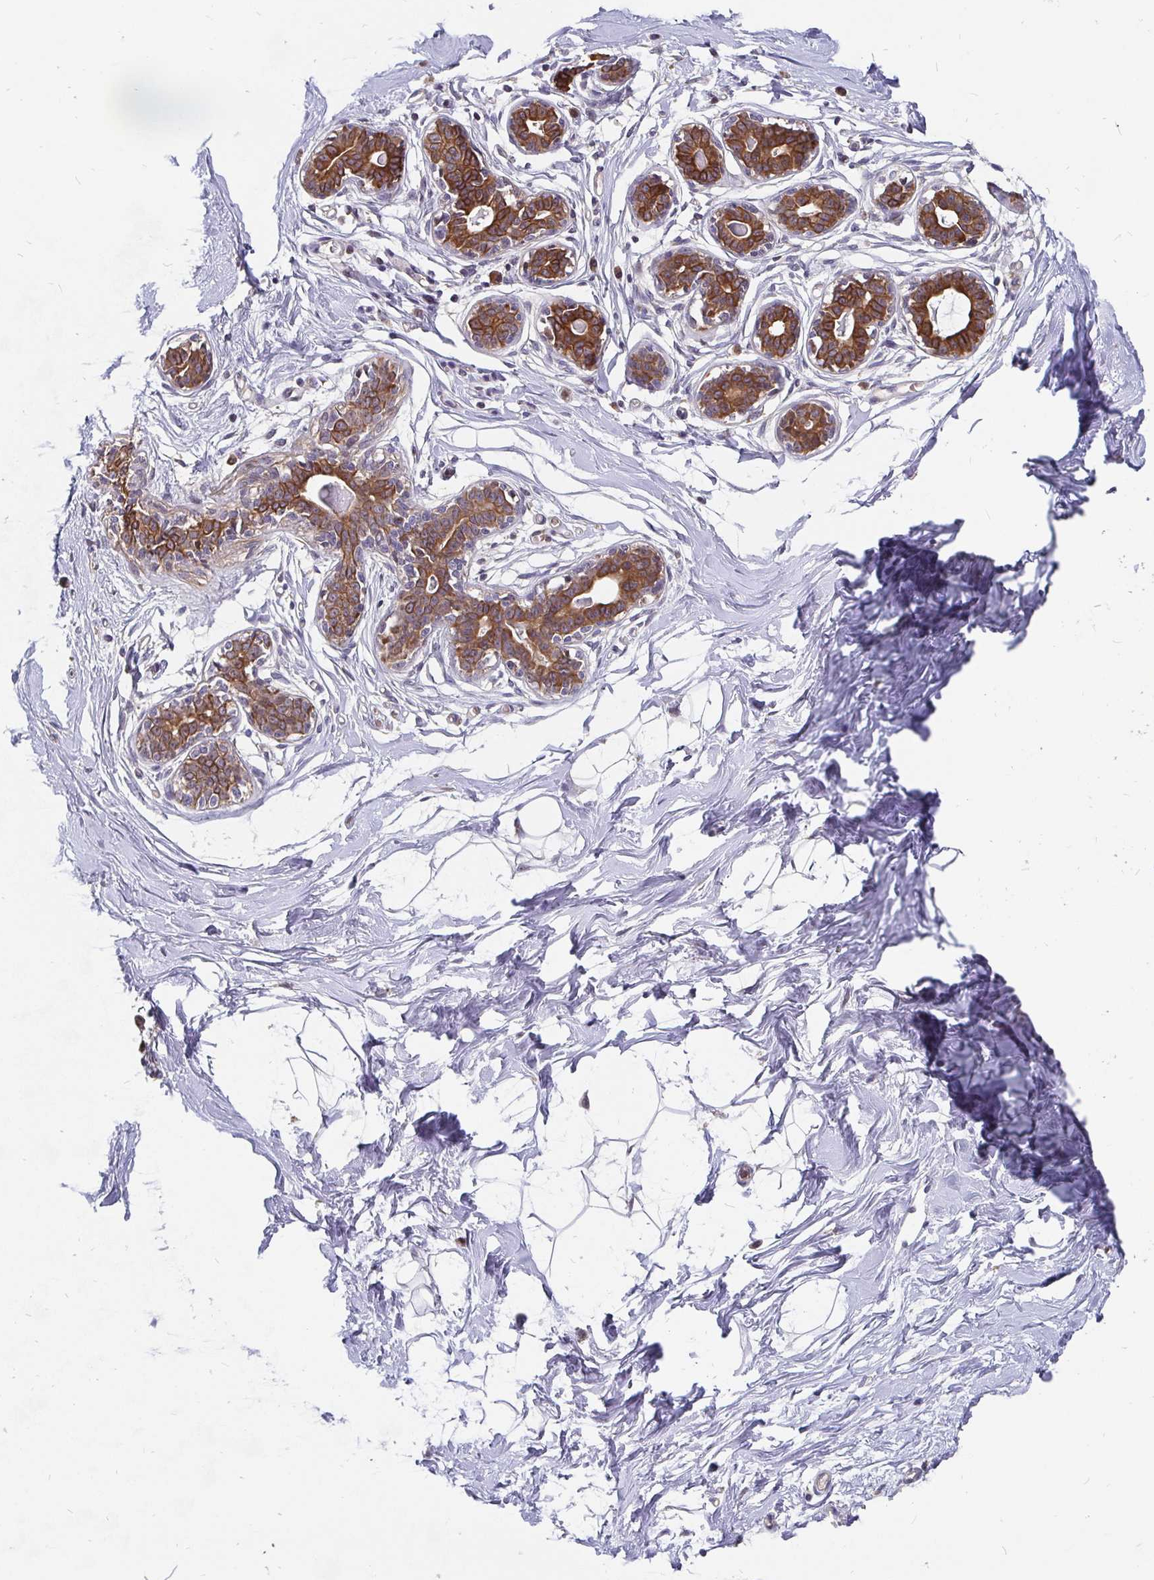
{"staining": {"intensity": "negative", "quantity": "none", "location": "none"}, "tissue": "breast", "cell_type": "Adipocytes", "image_type": "normal", "snomed": [{"axis": "morphology", "description": "Normal tissue, NOS"}, {"axis": "topography", "description": "Breast"}], "caption": "Adipocytes show no significant positivity in normal breast.", "gene": "PDF", "patient": {"sex": "female", "age": 45}}